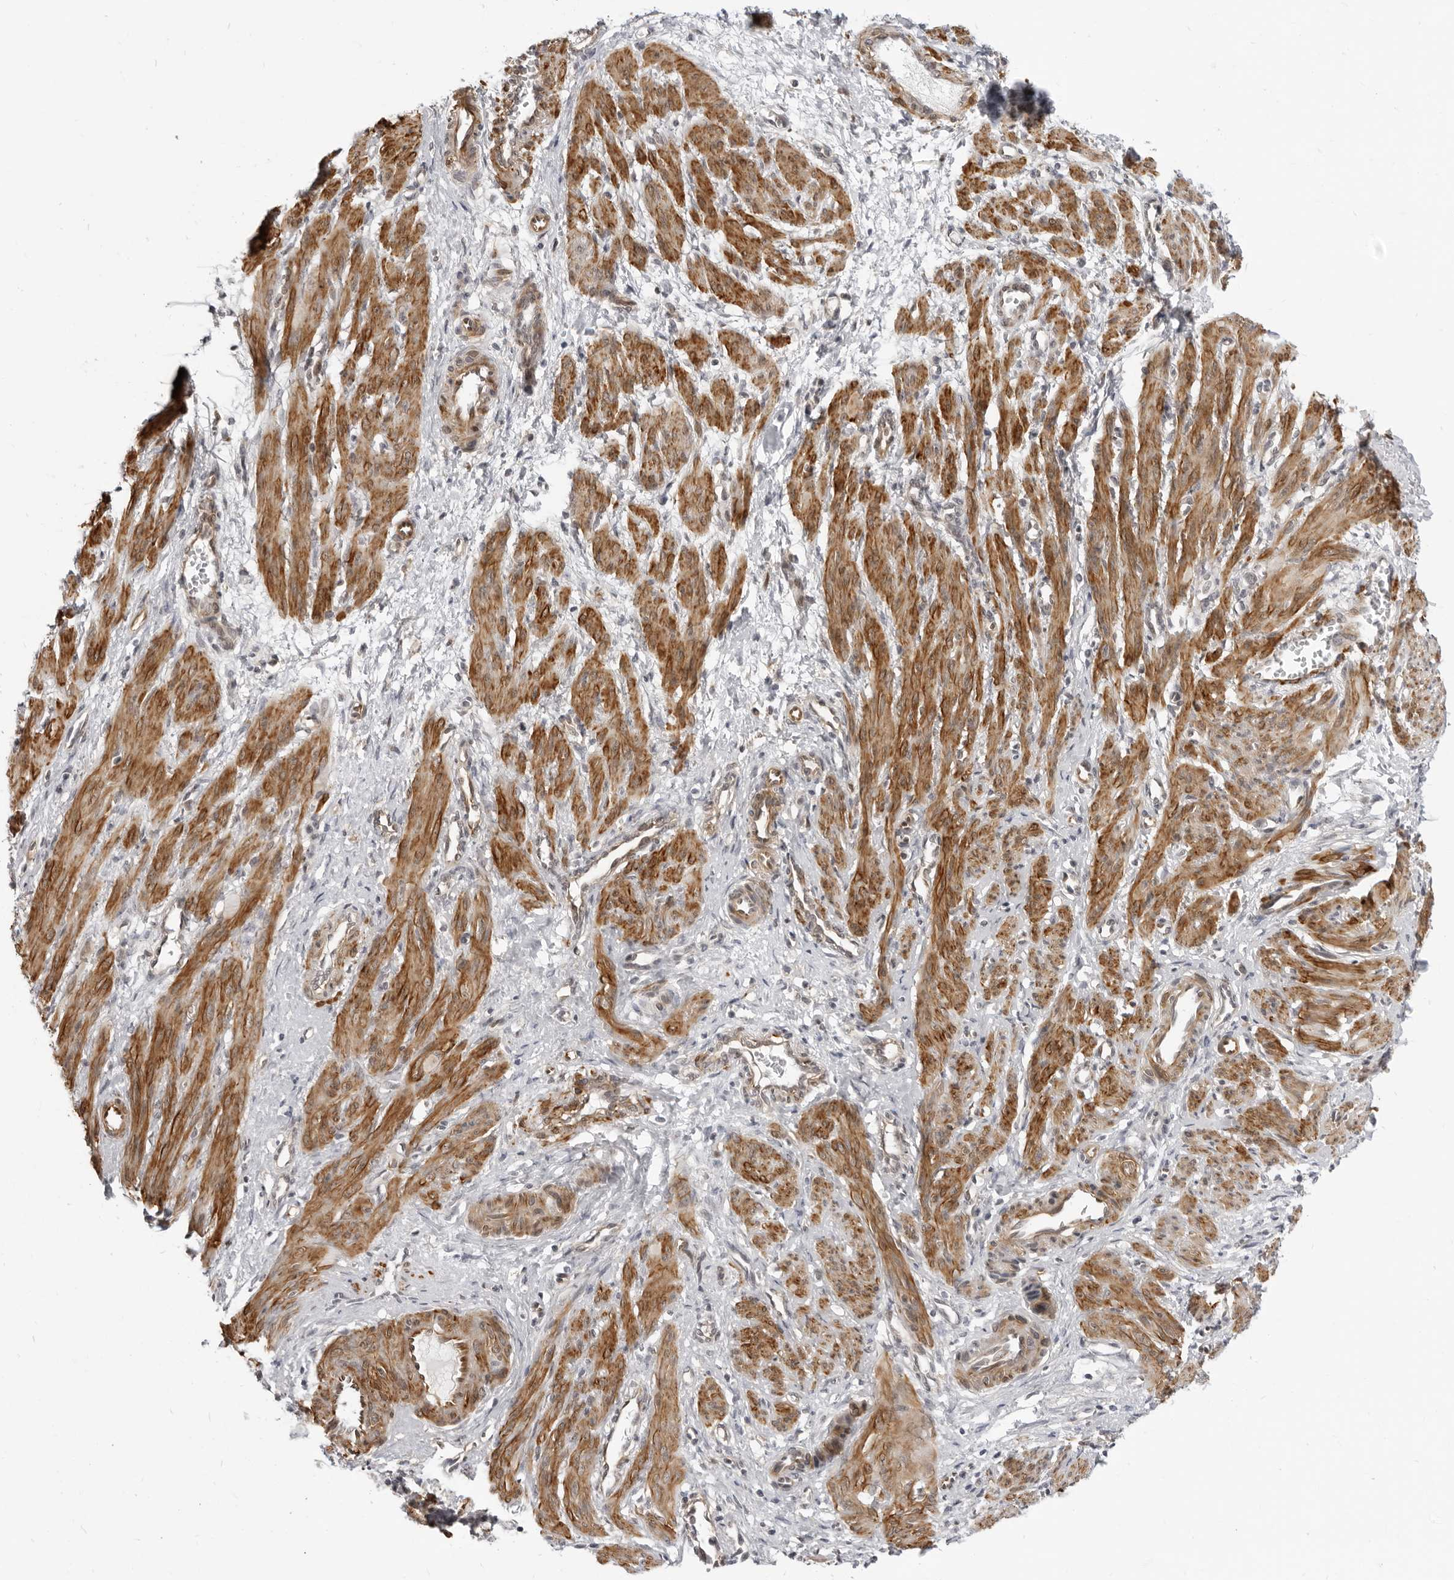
{"staining": {"intensity": "moderate", "quantity": ">75%", "location": "cytoplasmic/membranous"}, "tissue": "smooth muscle", "cell_type": "Smooth muscle cells", "image_type": "normal", "snomed": [{"axis": "morphology", "description": "Normal tissue, NOS"}, {"axis": "topography", "description": "Endometrium"}], "caption": "This photomicrograph shows IHC staining of benign human smooth muscle, with medium moderate cytoplasmic/membranous positivity in approximately >75% of smooth muscle cells.", "gene": "SRGAP2", "patient": {"sex": "female", "age": 33}}